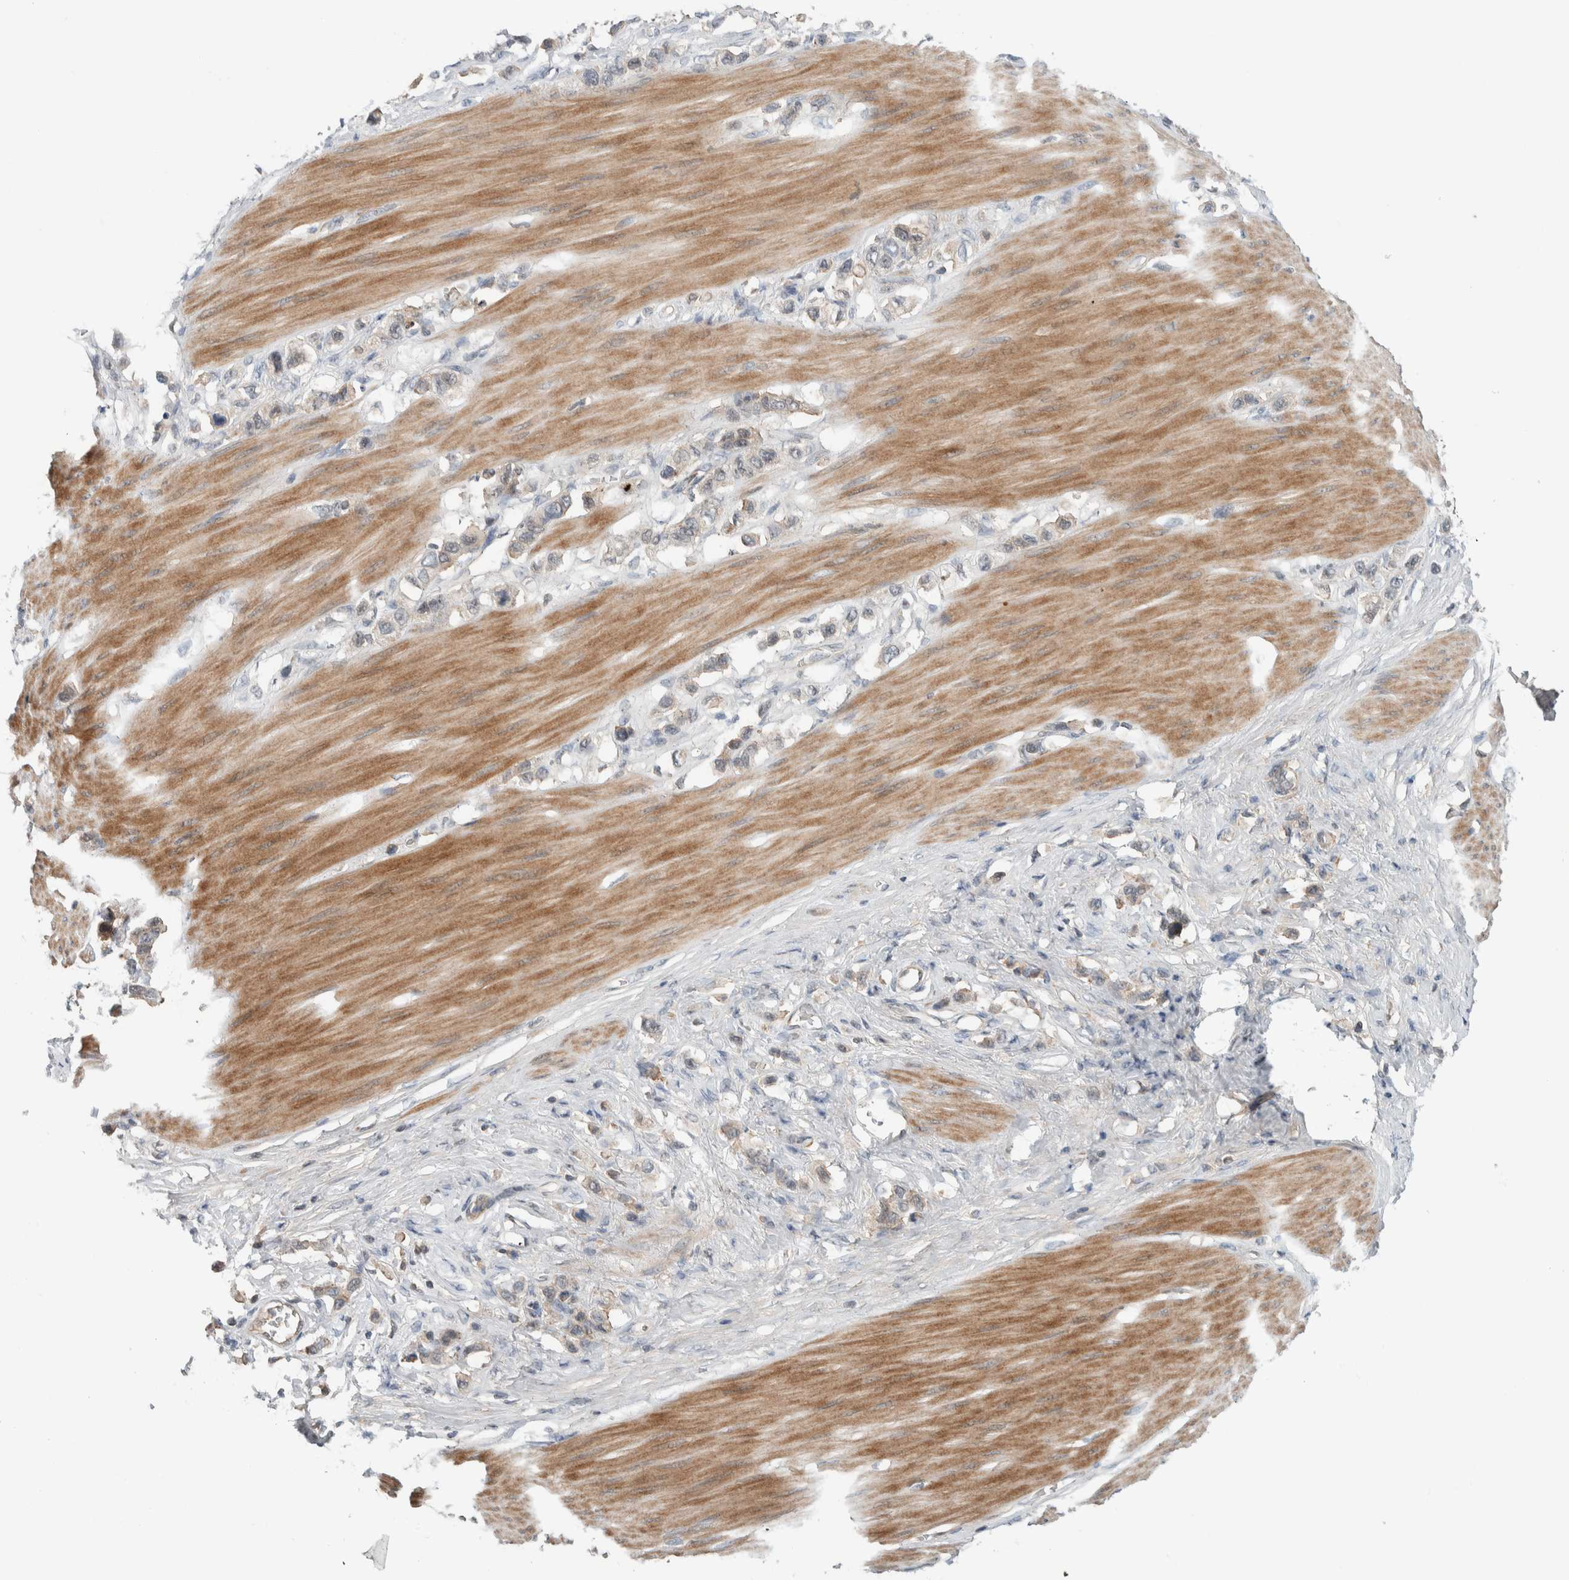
{"staining": {"intensity": "weak", "quantity": "<25%", "location": "cytoplasmic/membranous"}, "tissue": "stomach cancer", "cell_type": "Tumor cells", "image_type": "cancer", "snomed": [{"axis": "morphology", "description": "Adenocarcinoma, NOS"}, {"axis": "topography", "description": "Stomach"}], "caption": "High power microscopy image of an immunohistochemistry (IHC) histopathology image of stomach cancer, revealing no significant expression in tumor cells.", "gene": "ARMC7", "patient": {"sex": "female", "age": 65}}